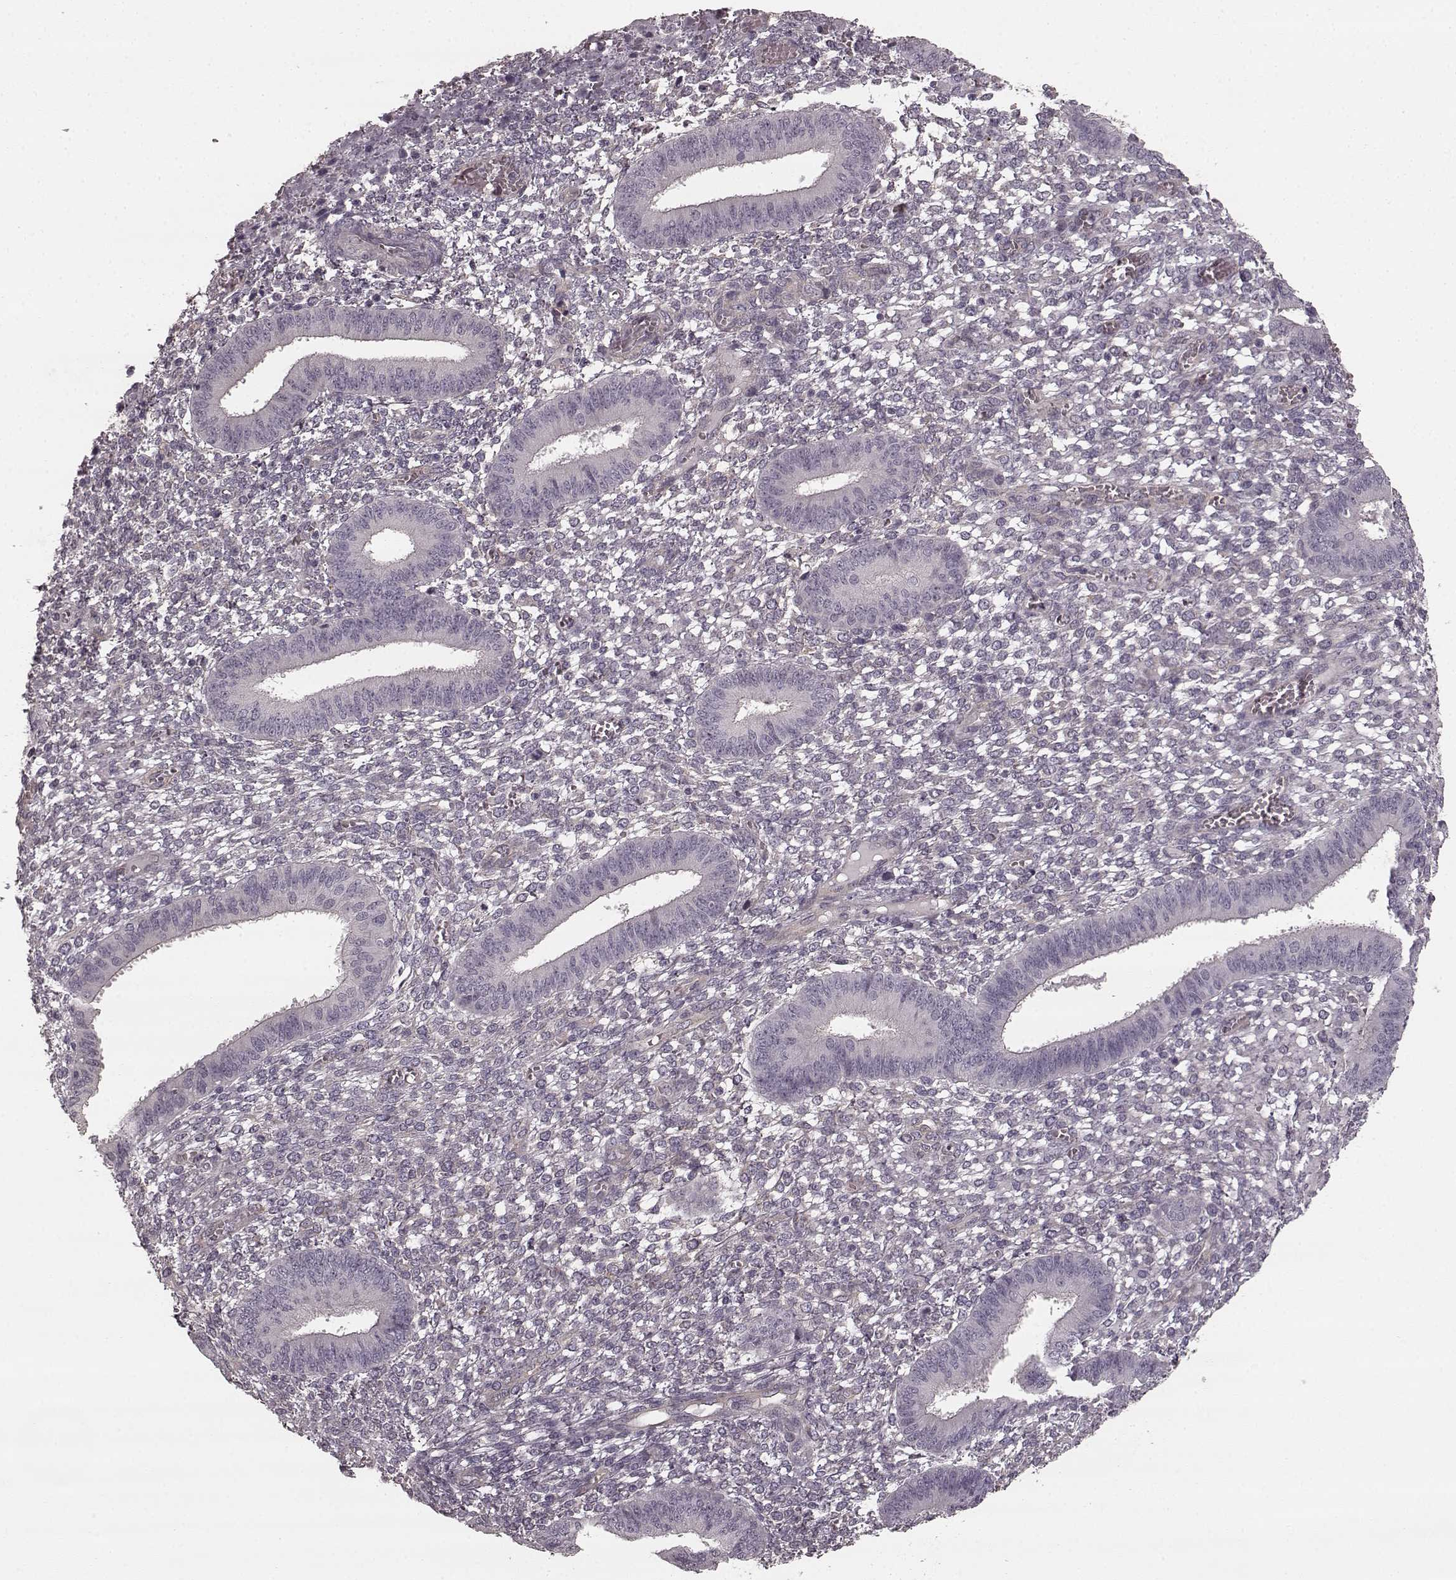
{"staining": {"intensity": "negative", "quantity": "none", "location": "none"}, "tissue": "endometrium", "cell_type": "Cells in endometrial stroma", "image_type": "normal", "snomed": [{"axis": "morphology", "description": "Normal tissue, NOS"}, {"axis": "topography", "description": "Endometrium"}], "caption": "Immunohistochemistry (IHC) micrograph of benign endometrium: endometrium stained with DAB (3,3'-diaminobenzidine) demonstrates no significant protein expression in cells in endometrial stroma. (Stains: DAB (3,3'-diaminobenzidine) immunohistochemistry with hematoxylin counter stain, Microscopy: brightfield microscopy at high magnification).", "gene": "PRKCE", "patient": {"sex": "female", "age": 42}}